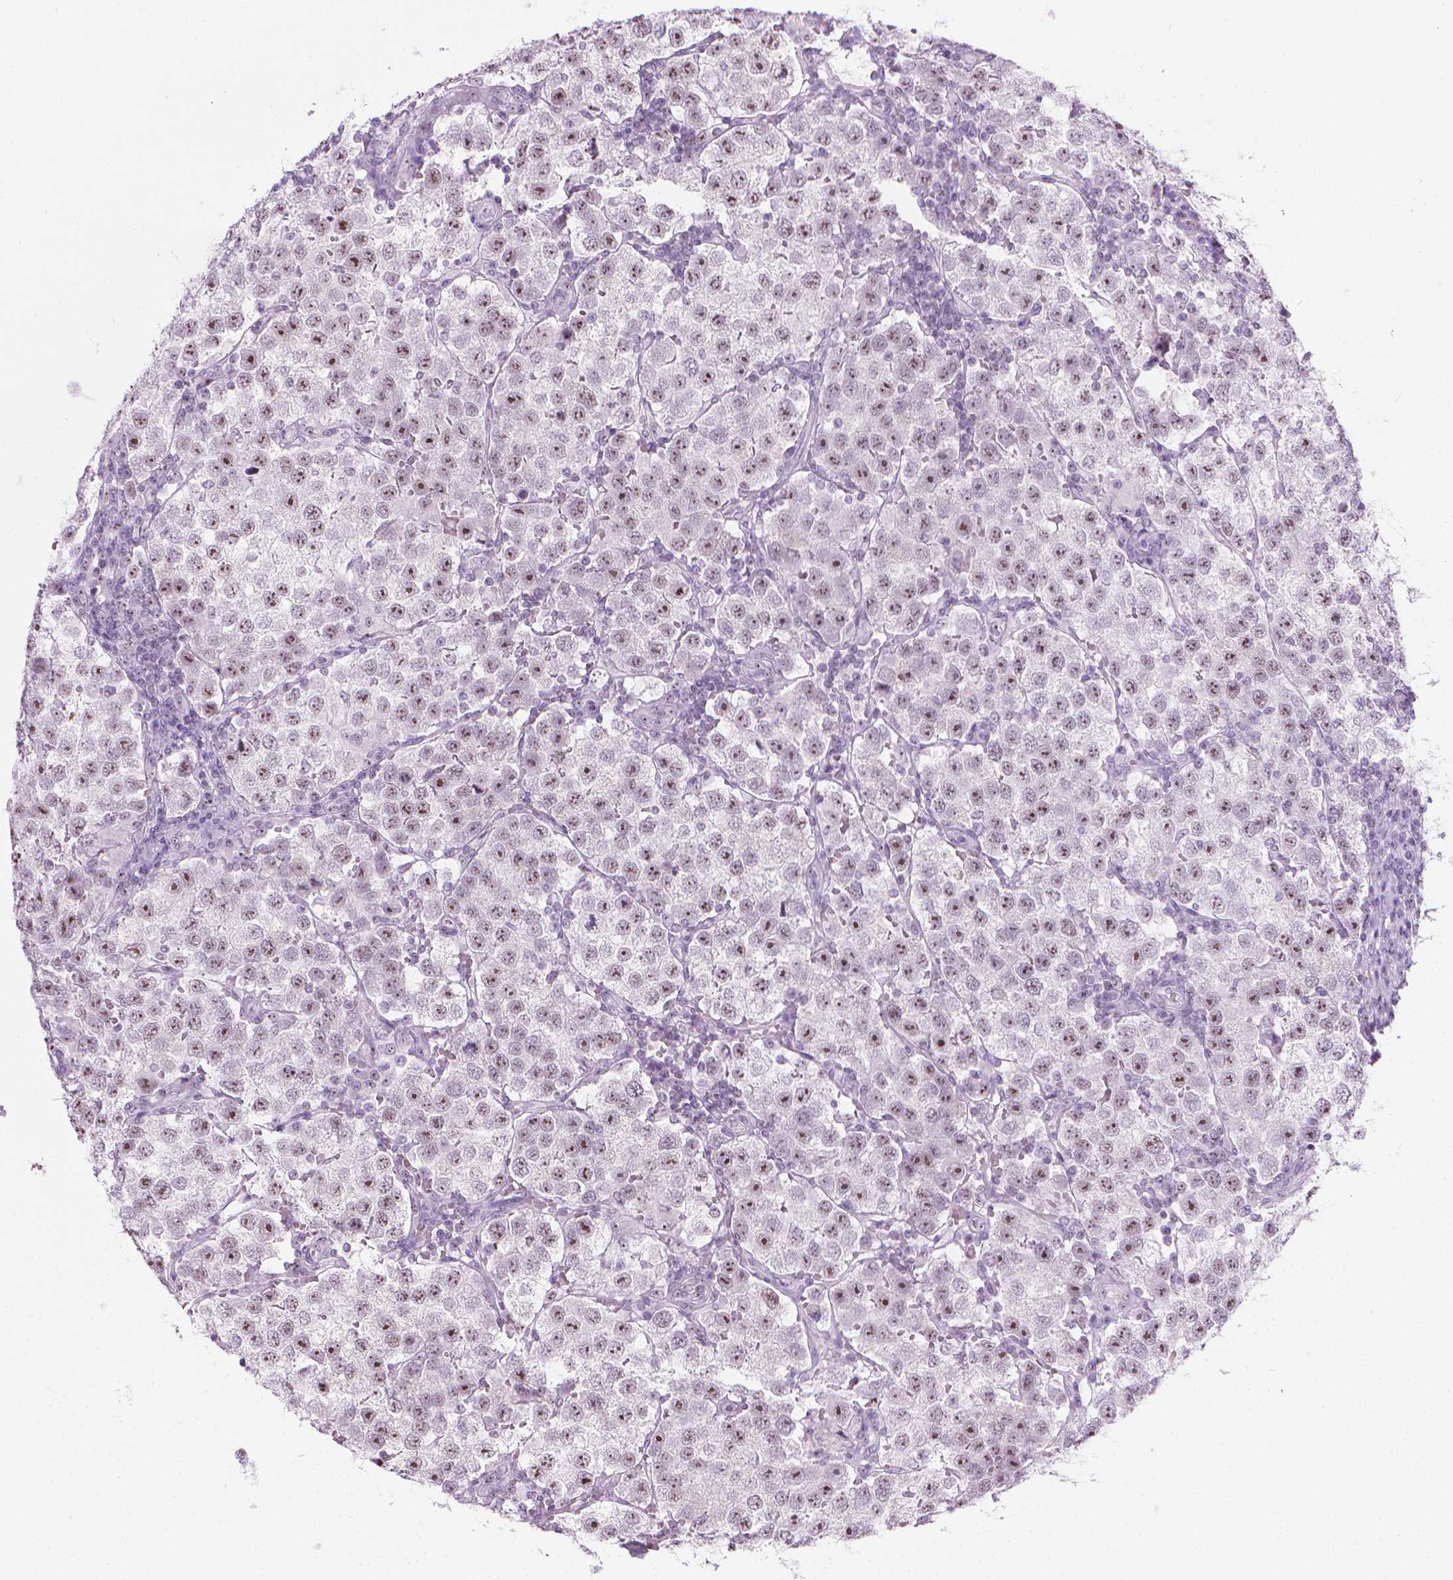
{"staining": {"intensity": "moderate", "quantity": "25%-75%", "location": "nuclear"}, "tissue": "testis cancer", "cell_type": "Tumor cells", "image_type": "cancer", "snomed": [{"axis": "morphology", "description": "Seminoma, NOS"}, {"axis": "topography", "description": "Testis"}], "caption": "Testis cancer (seminoma) was stained to show a protein in brown. There is medium levels of moderate nuclear positivity in approximately 25%-75% of tumor cells. (DAB (3,3'-diaminobenzidine) IHC, brown staining for protein, blue staining for nuclei).", "gene": "NOL7", "patient": {"sex": "male", "age": 37}}